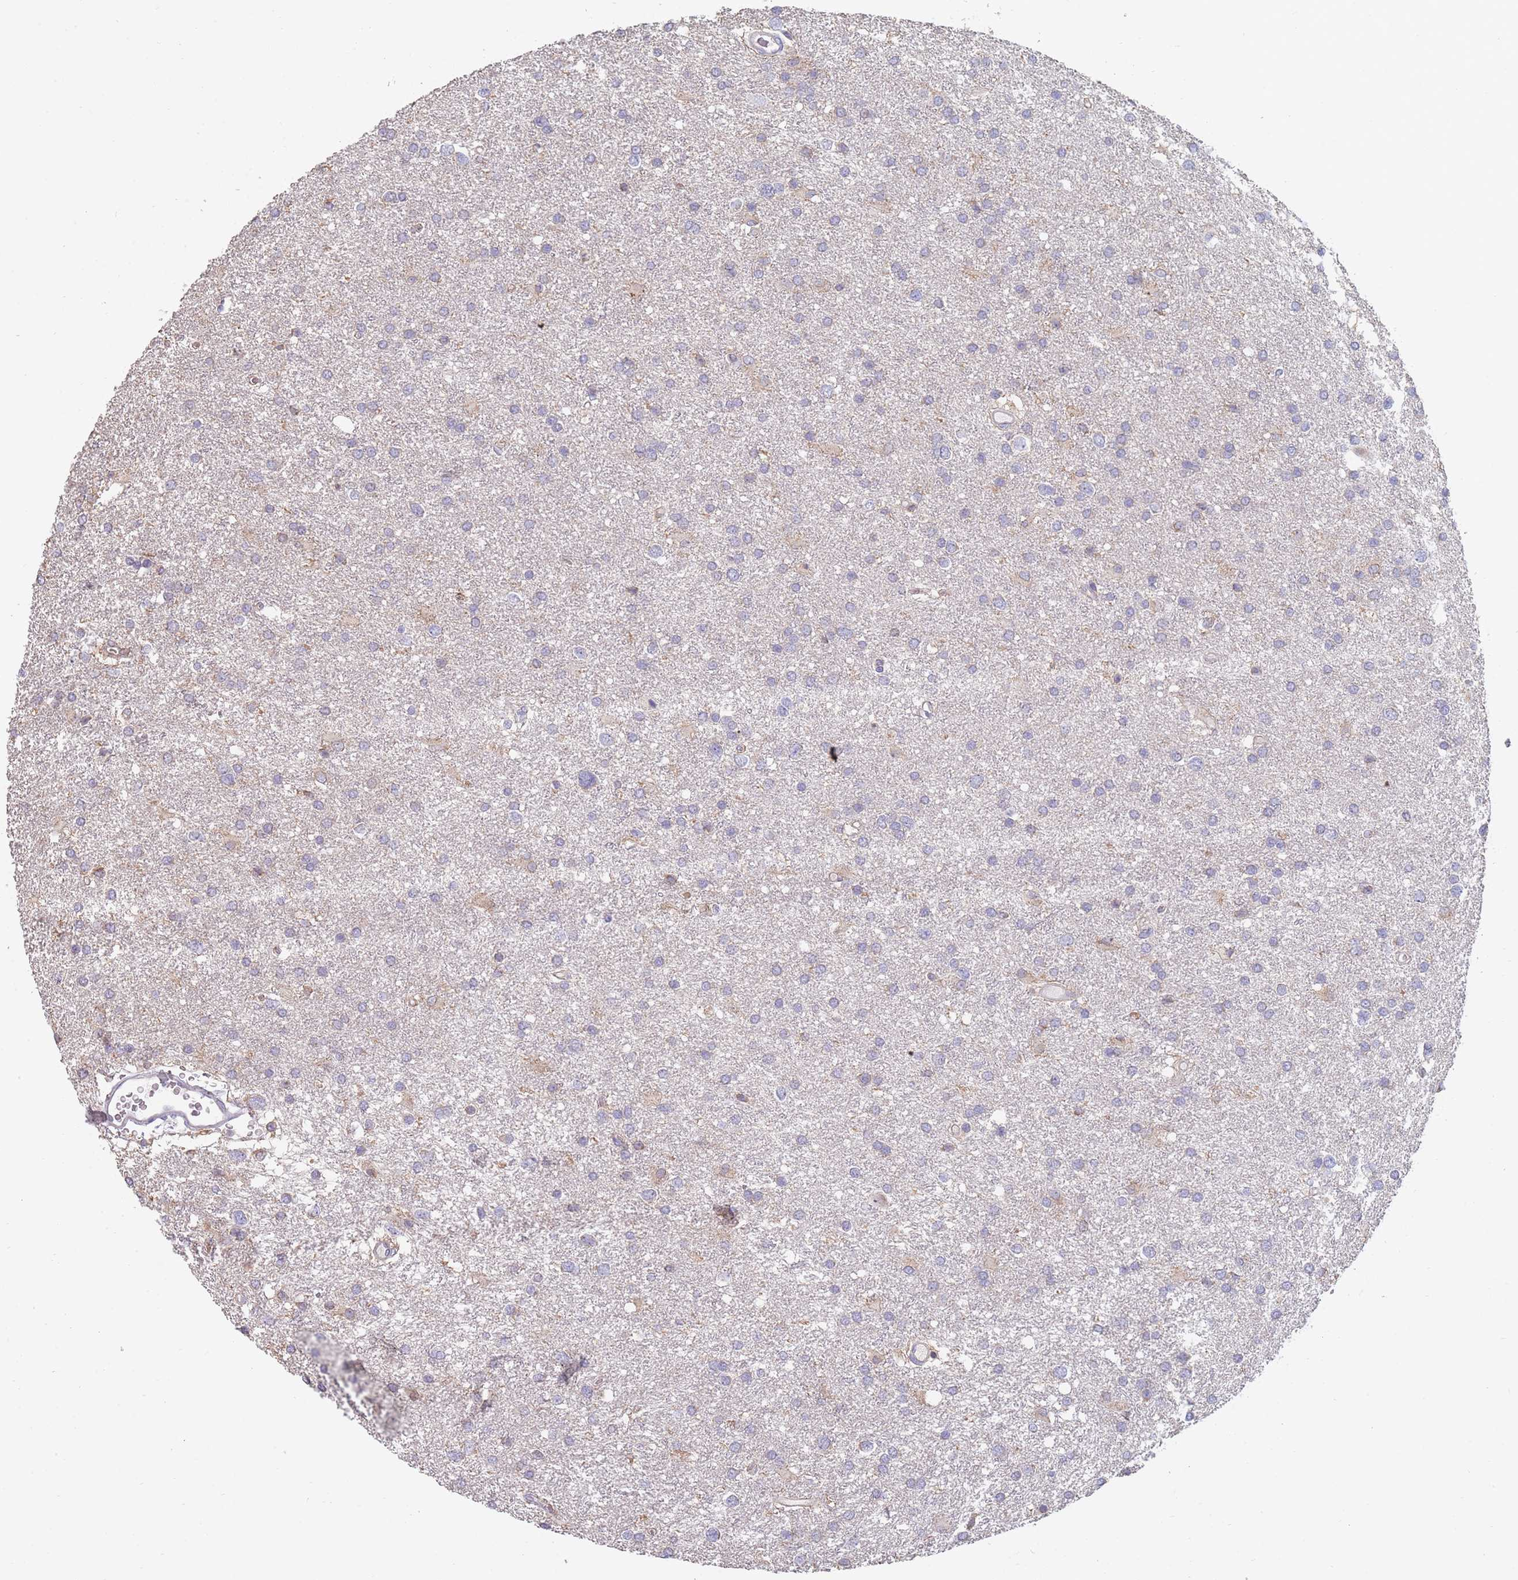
{"staining": {"intensity": "negative", "quantity": "none", "location": "none"}, "tissue": "glioma", "cell_type": "Tumor cells", "image_type": "cancer", "snomed": [{"axis": "morphology", "description": "Glioma, malignant, Low grade"}, {"axis": "topography", "description": "Brain"}], "caption": "An IHC histopathology image of glioma is shown. There is no staining in tumor cells of glioma. The staining is performed using DAB (3,3'-diaminobenzidine) brown chromogen with nuclei counter-stained in using hematoxylin.", "gene": "CLEC12A", "patient": {"sex": "female", "age": 32}}